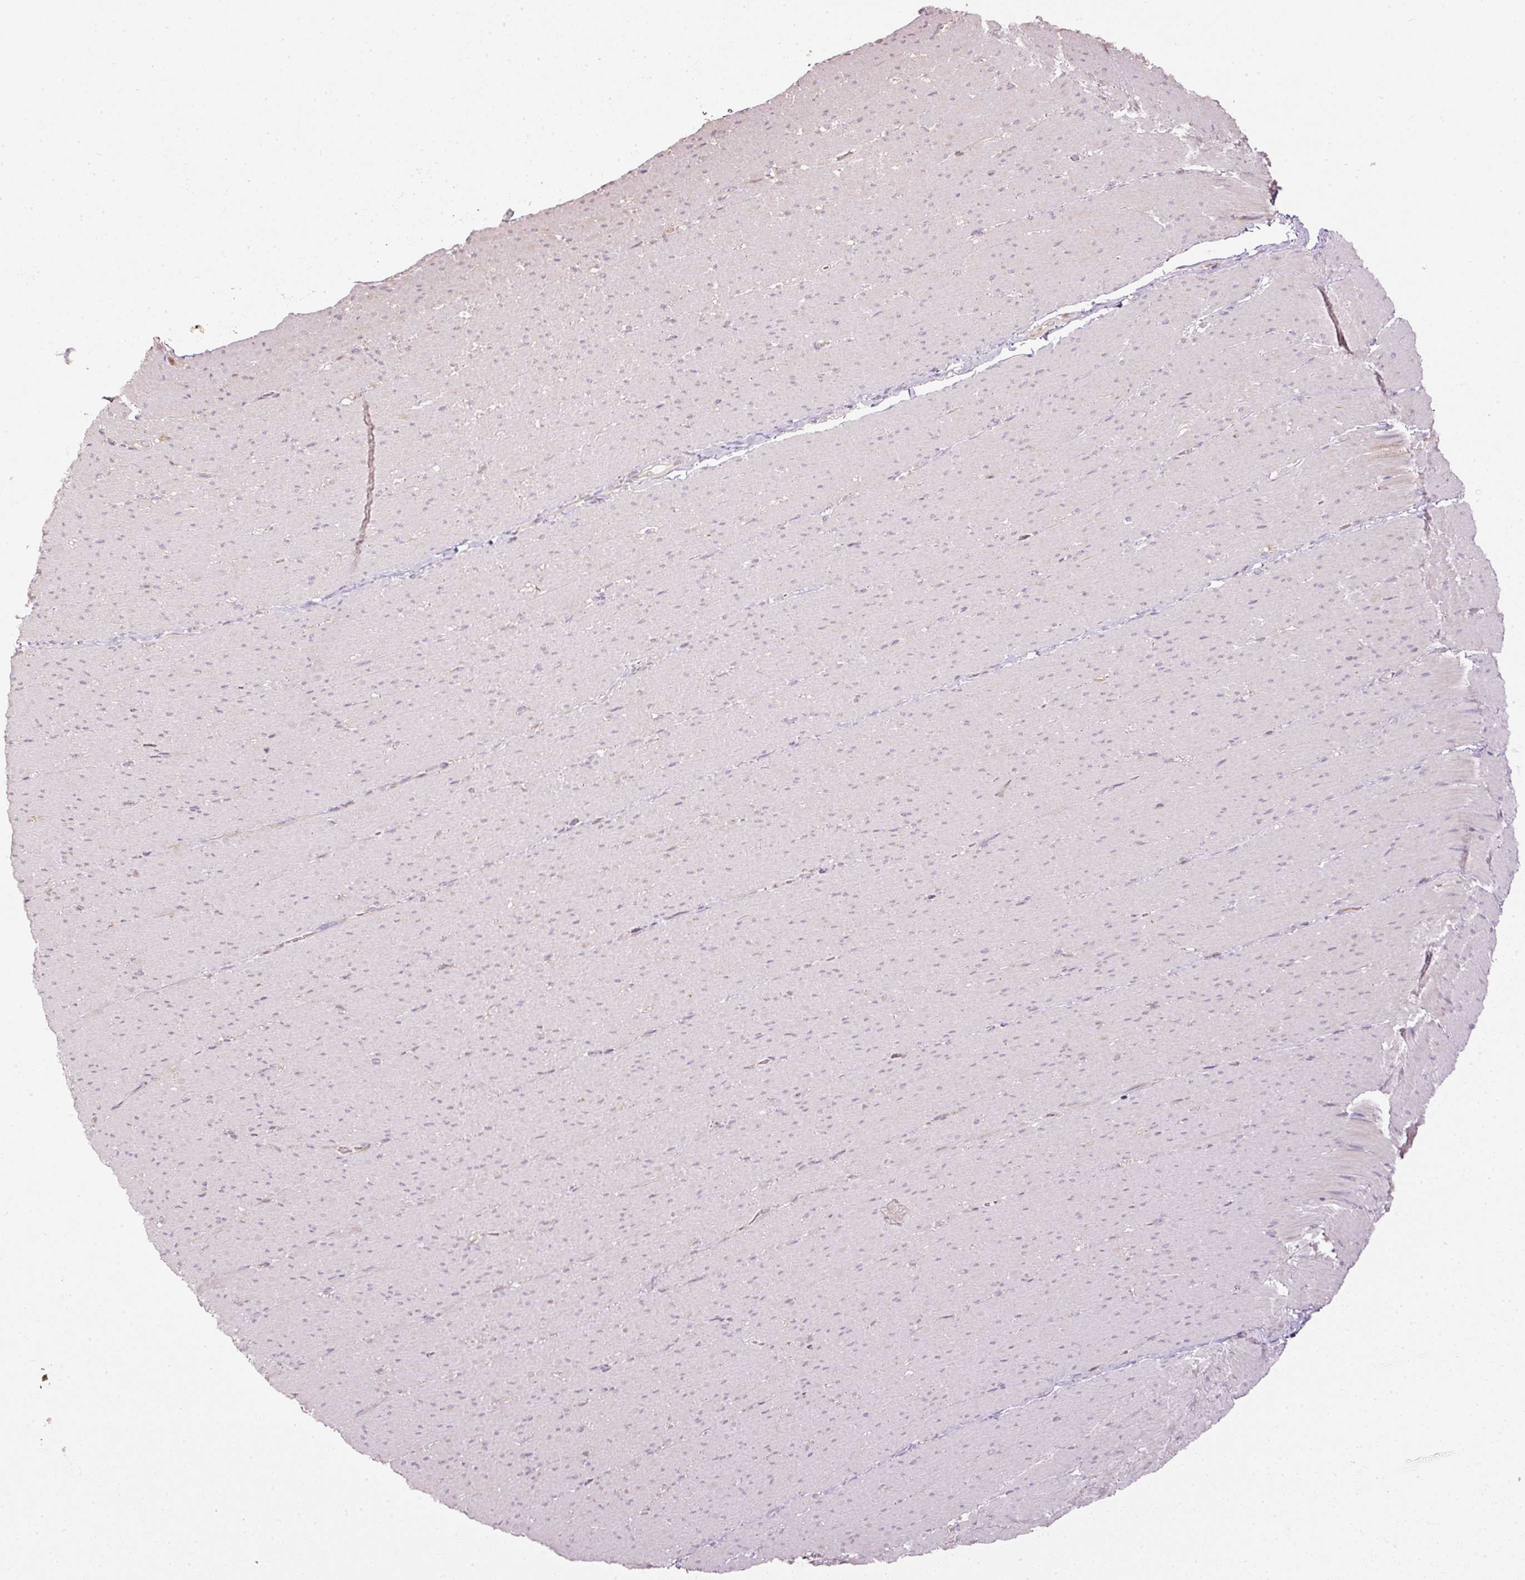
{"staining": {"intensity": "negative", "quantity": "none", "location": "none"}, "tissue": "smooth muscle", "cell_type": "Smooth muscle cells", "image_type": "normal", "snomed": [{"axis": "morphology", "description": "Normal tissue, NOS"}, {"axis": "topography", "description": "Smooth muscle"}, {"axis": "topography", "description": "Rectum"}], "caption": "Protein analysis of normal smooth muscle exhibits no significant expression in smooth muscle cells.", "gene": "SERPING1", "patient": {"sex": "male", "age": 53}}